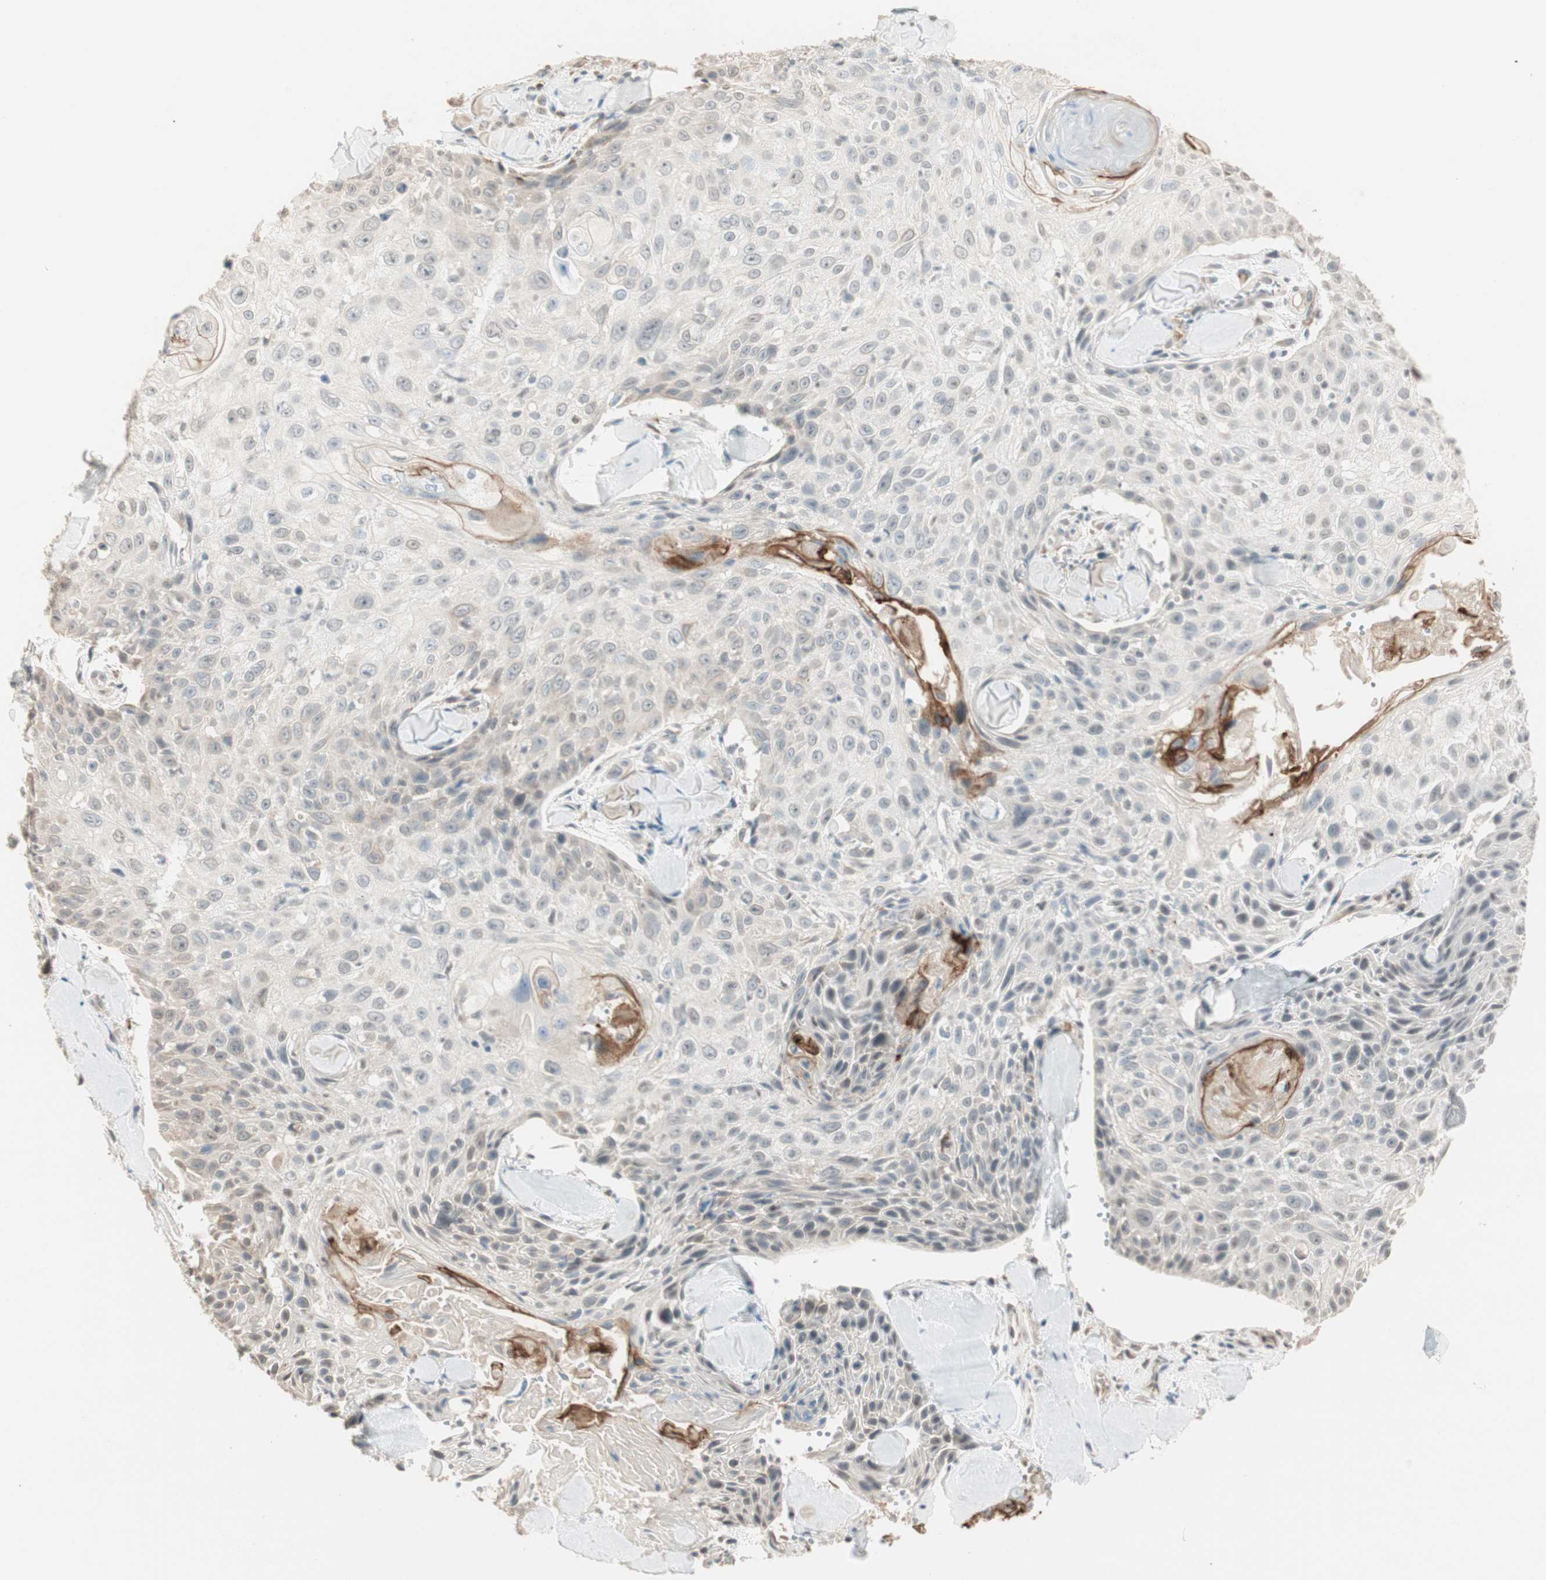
{"staining": {"intensity": "negative", "quantity": "none", "location": "none"}, "tissue": "skin cancer", "cell_type": "Tumor cells", "image_type": "cancer", "snomed": [{"axis": "morphology", "description": "Squamous cell carcinoma, NOS"}, {"axis": "topography", "description": "Skin"}], "caption": "An image of human skin cancer is negative for staining in tumor cells.", "gene": "TASOR", "patient": {"sex": "male", "age": 86}}